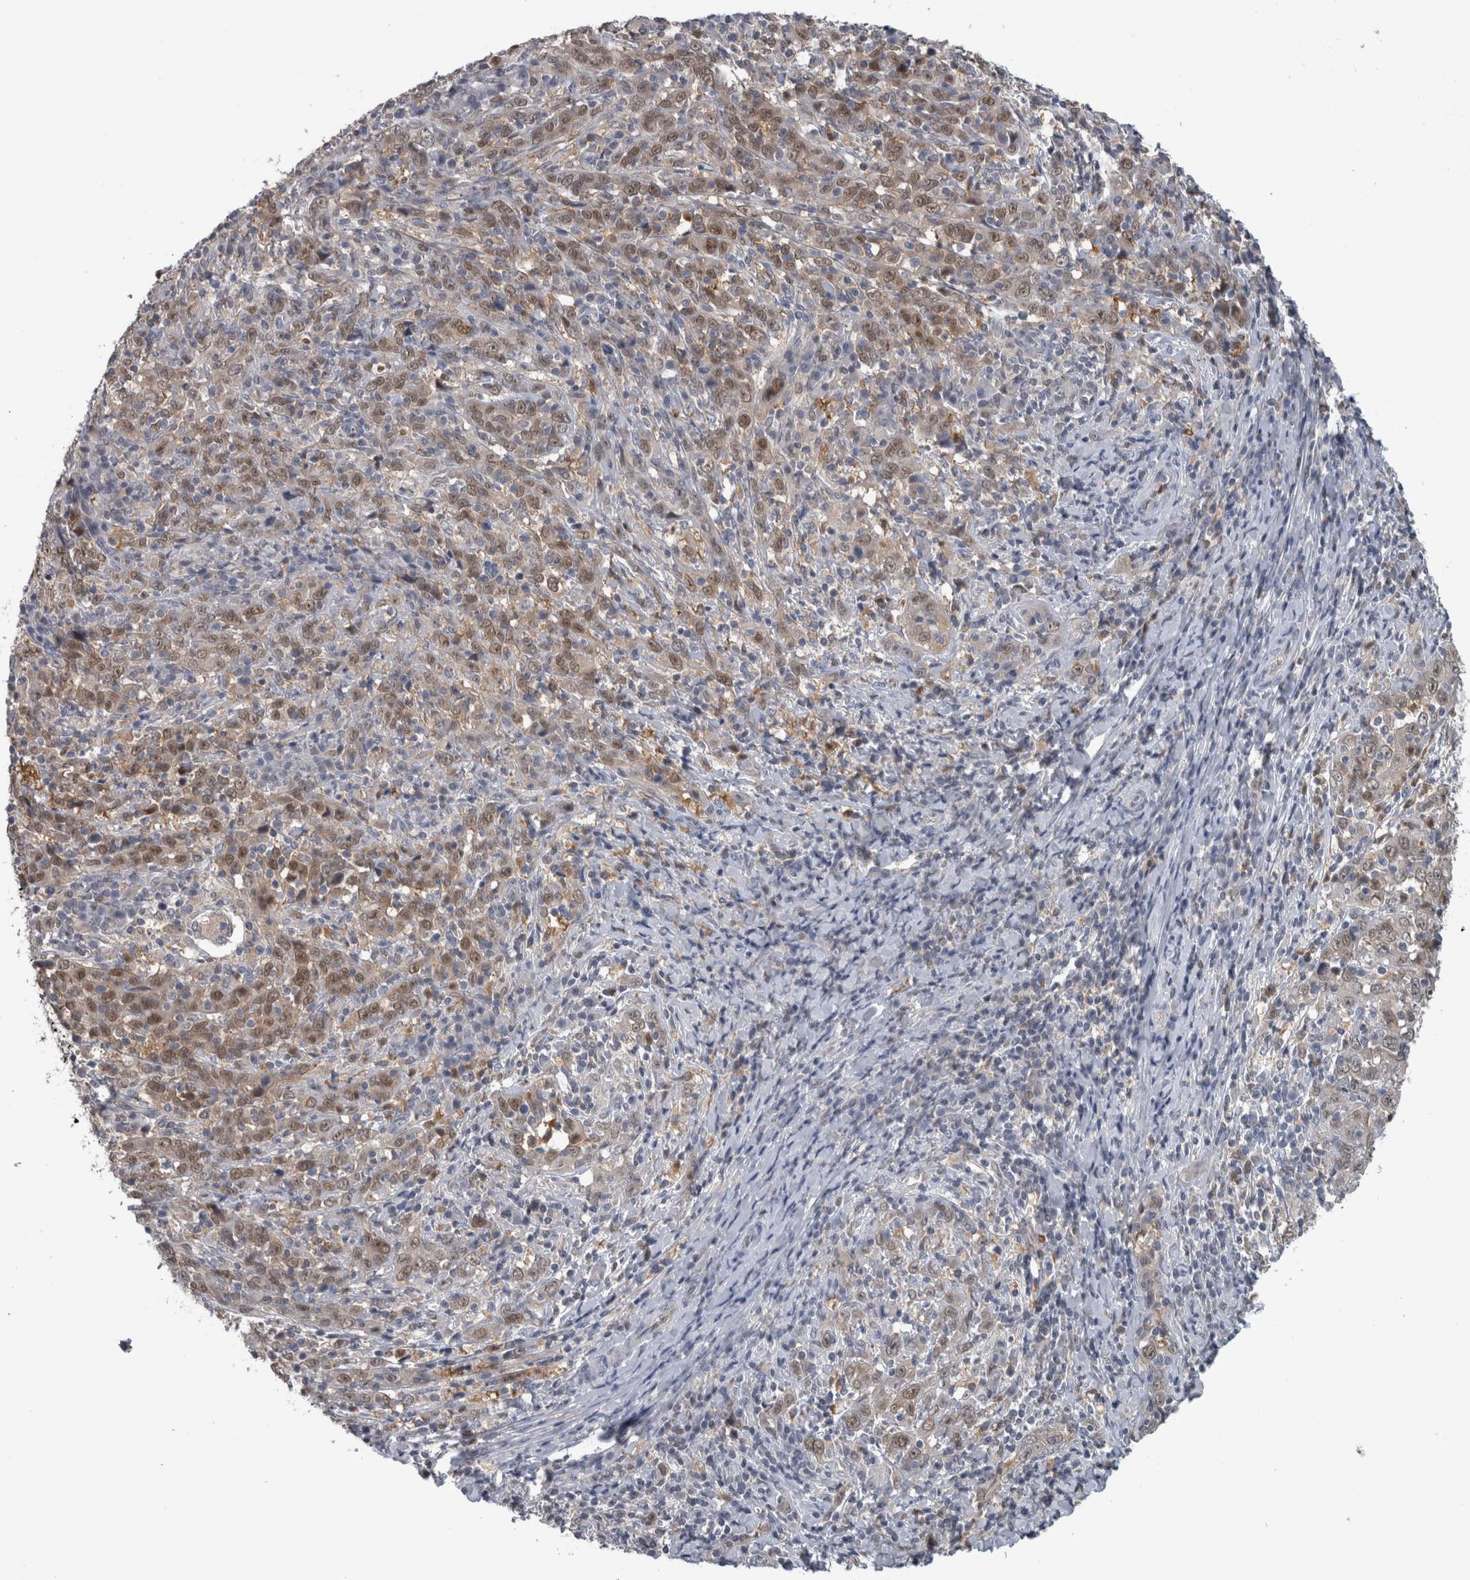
{"staining": {"intensity": "moderate", "quantity": "25%-75%", "location": "nuclear"}, "tissue": "cervical cancer", "cell_type": "Tumor cells", "image_type": "cancer", "snomed": [{"axis": "morphology", "description": "Squamous cell carcinoma, NOS"}, {"axis": "topography", "description": "Cervix"}], "caption": "Cervical squamous cell carcinoma stained for a protein displays moderate nuclear positivity in tumor cells. Immunohistochemistry (ihc) stains the protein of interest in brown and the nuclei are stained blue.", "gene": "NAPRT", "patient": {"sex": "female", "age": 46}}